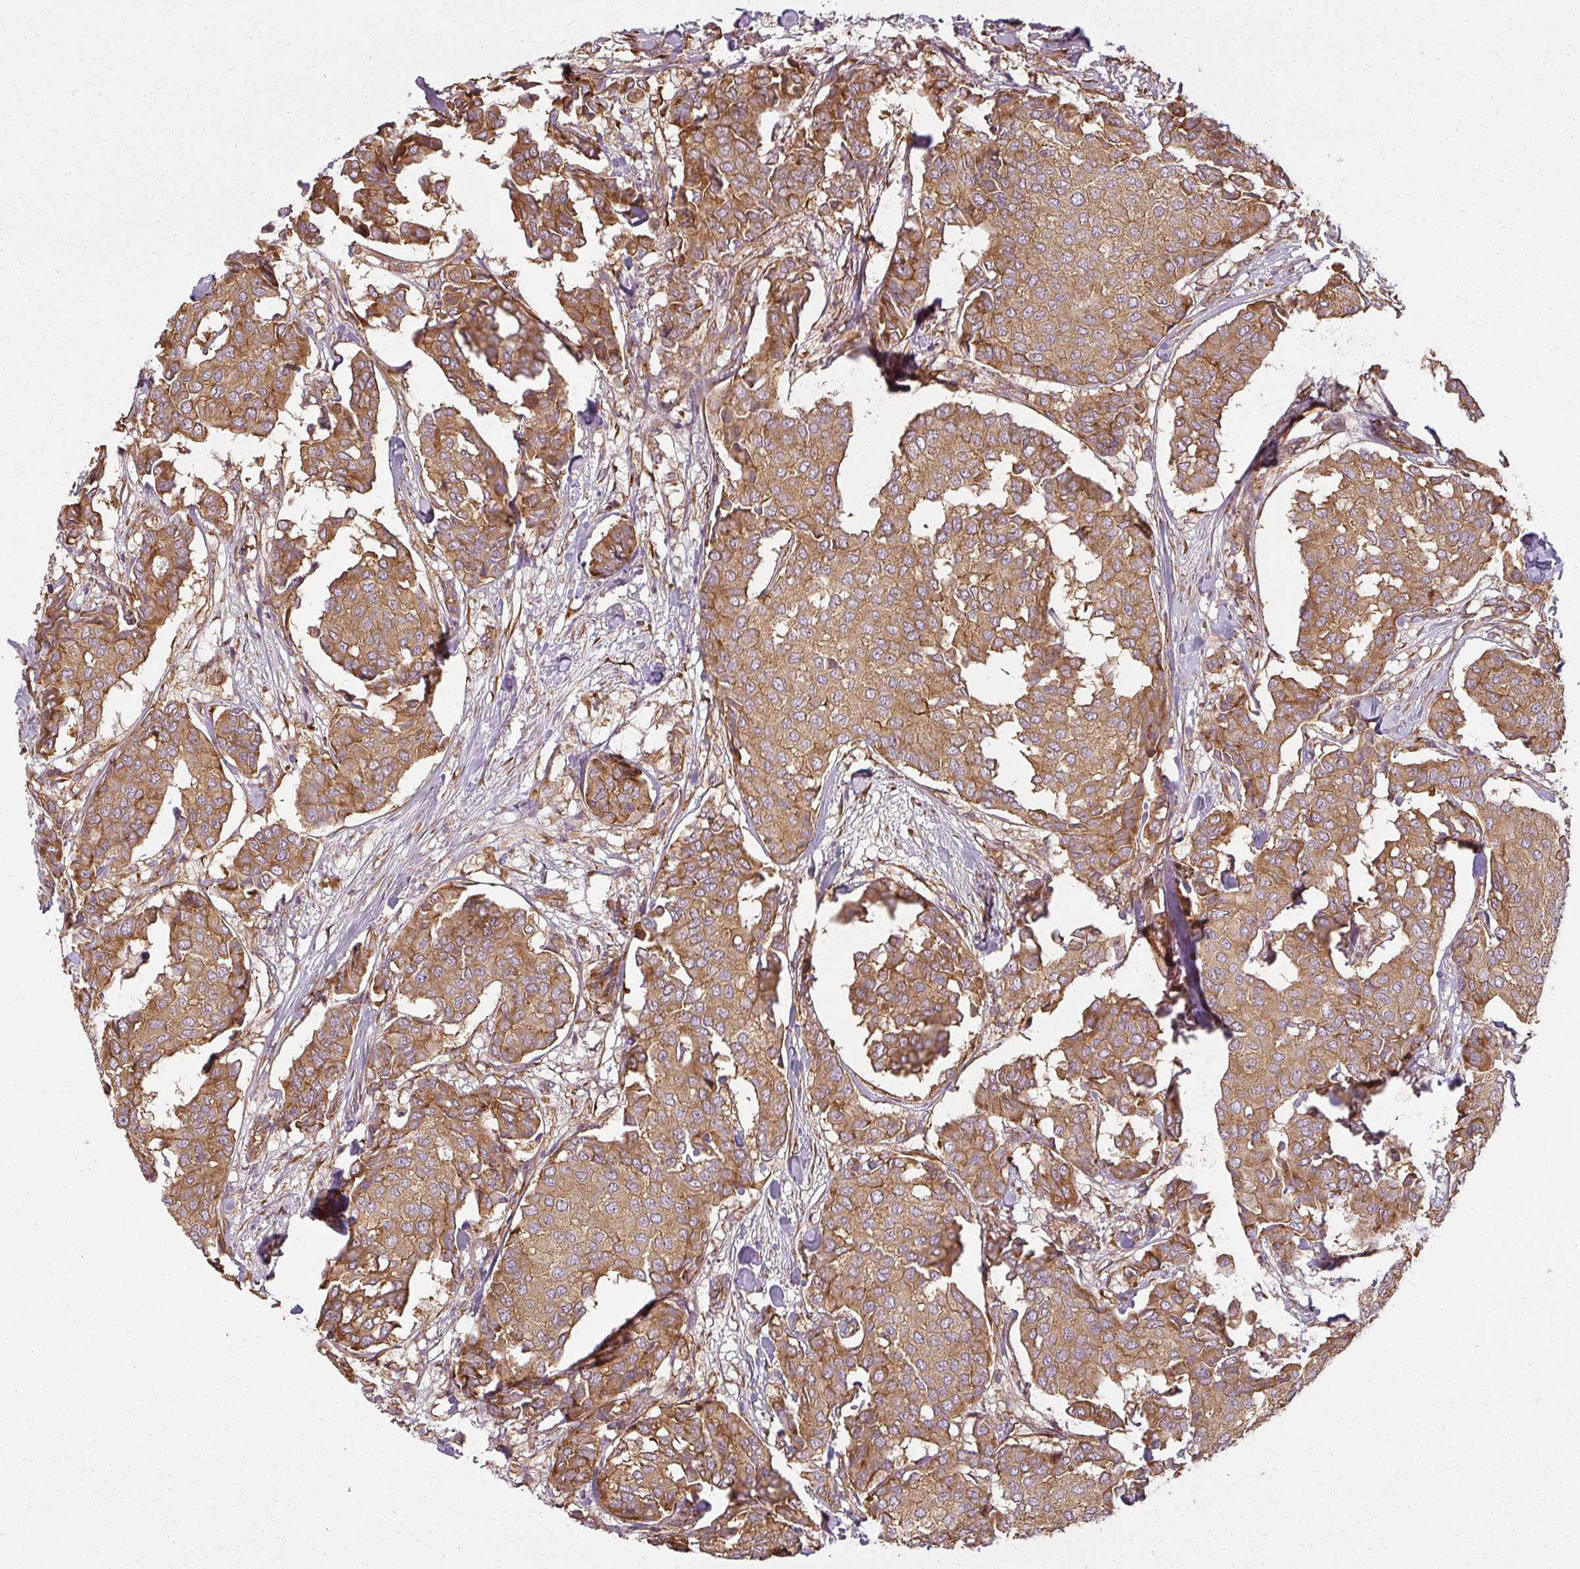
{"staining": {"intensity": "moderate", "quantity": ">75%", "location": "cytoplasmic/membranous"}, "tissue": "breast cancer", "cell_type": "Tumor cells", "image_type": "cancer", "snomed": [{"axis": "morphology", "description": "Duct carcinoma"}, {"axis": "topography", "description": "Breast"}], "caption": "IHC histopathology image of human breast cancer (invasive ductal carcinoma) stained for a protein (brown), which demonstrates medium levels of moderate cytoplasmic/membranous positivity in about >75% of tumor cells.", "gene": "RPL24", "patient": {"sex": "female", "age": 75}}